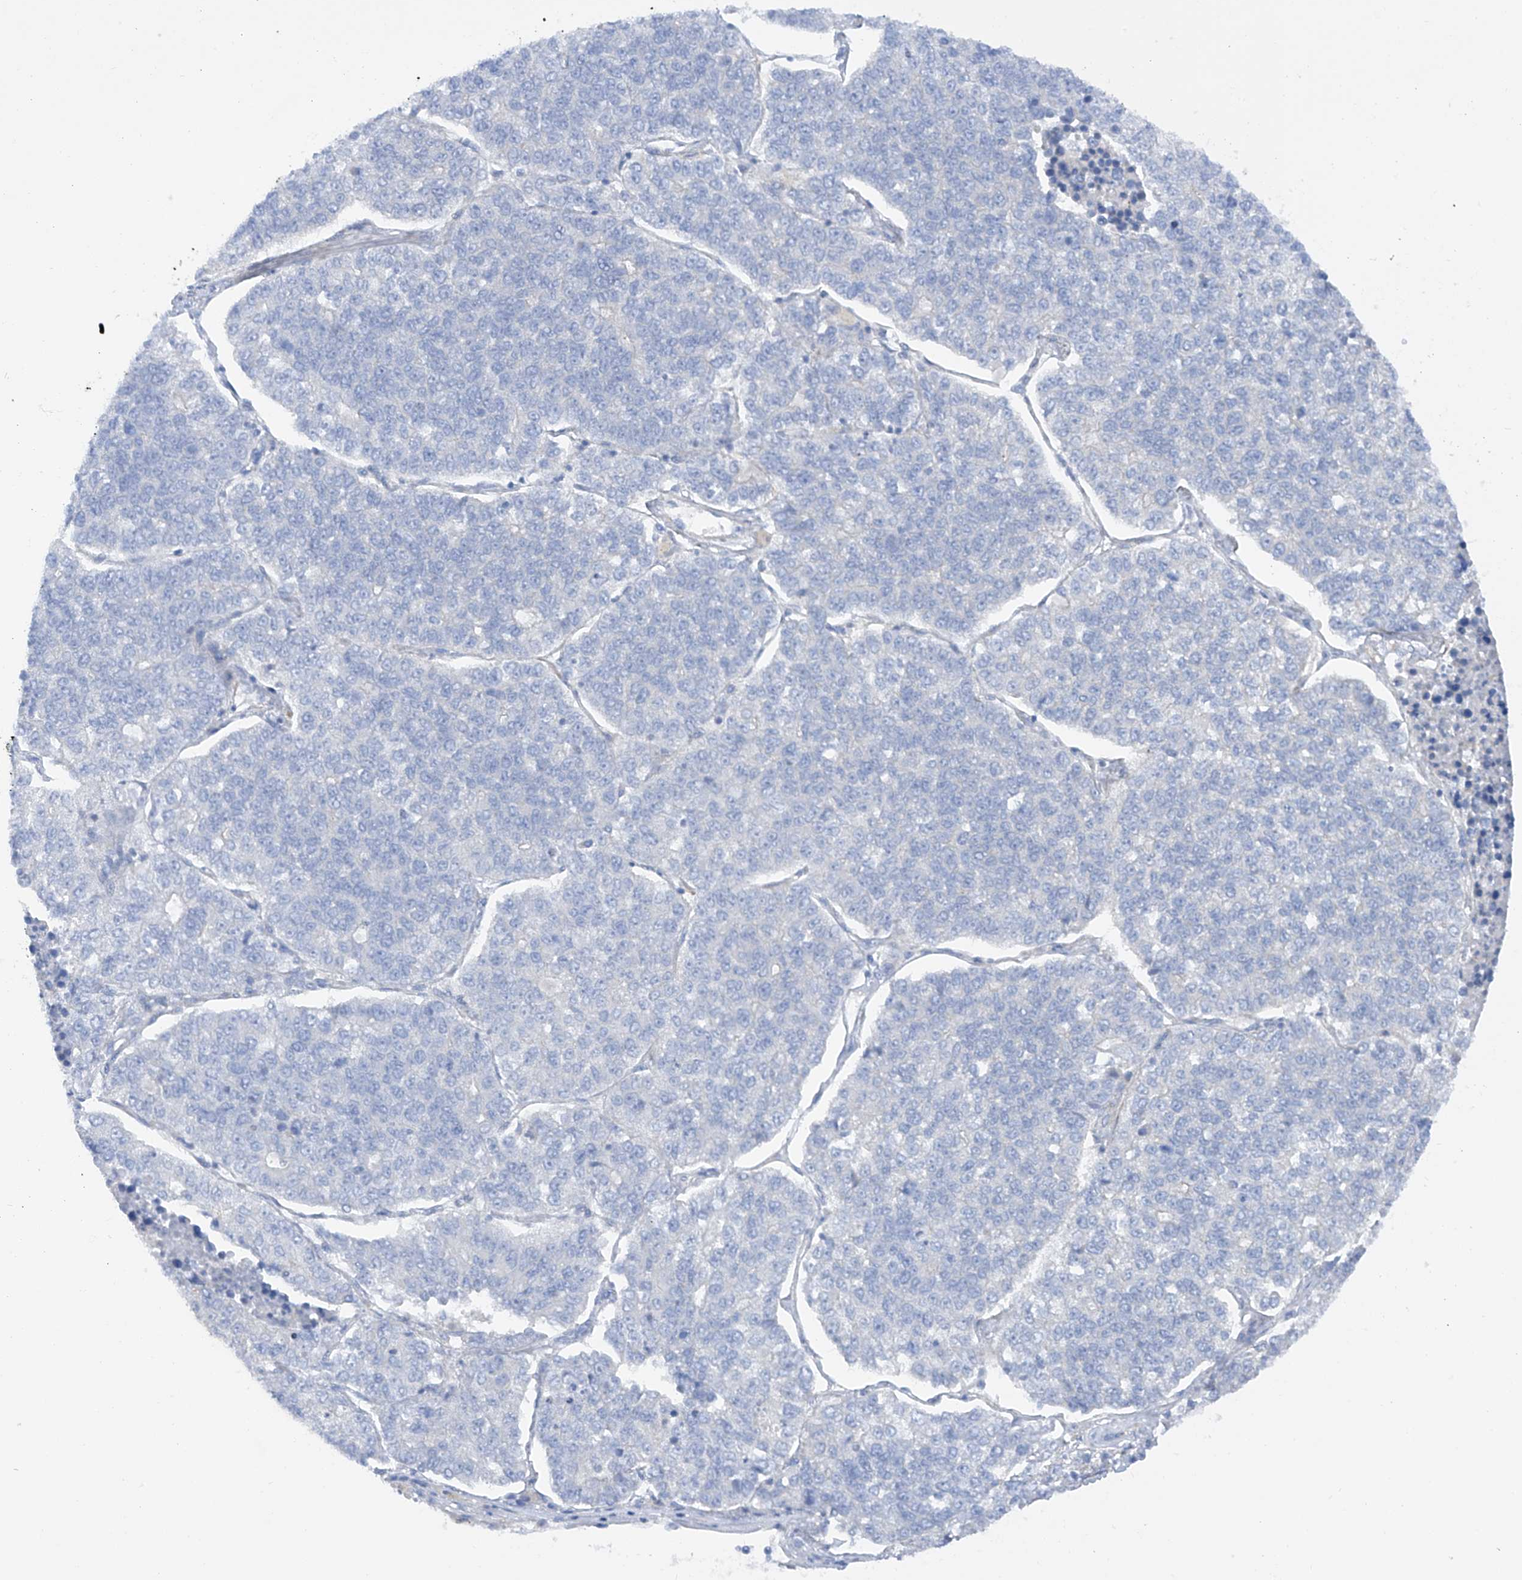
{"staining": {"intensity": "negative", "quantity": "none", "location": "none"}, "tissue": "lung cancer", "cell_type": "Tumor cells", "image_type": "cancer", "snomed": [{"axis": "morphology", "description": "Adenocarcinoma, NOS"}, {"axis": "topography", "description": "Lung"}], "caption": "This is an immunohistochemistry (IHC) image of lung adenocarcinoma. There is no staining in tumor cells.", "gene": "LCA5", "patient": {"sex": "male", "age": 49}}